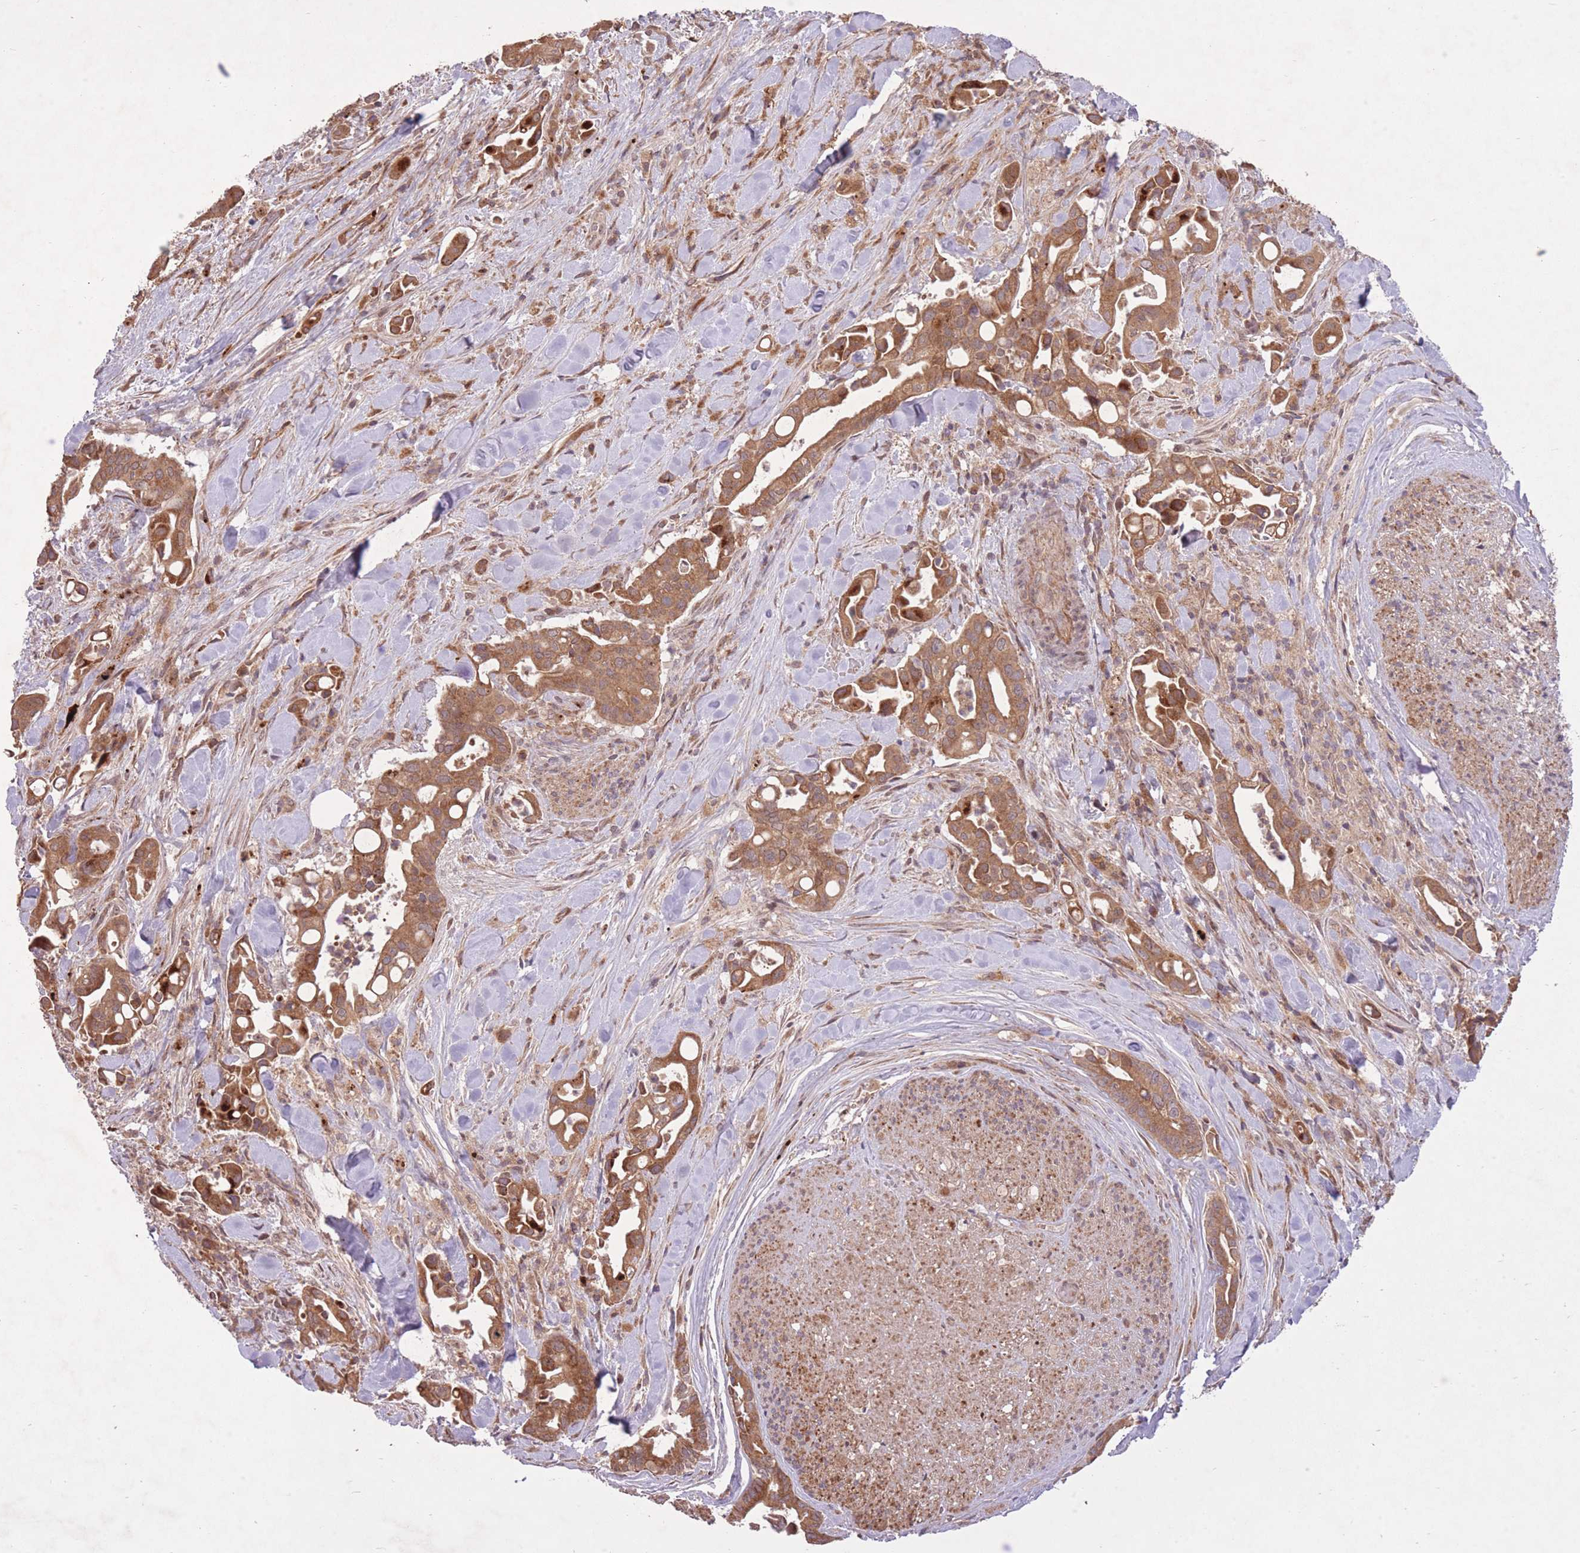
{"staining": {"intensity": "moderate", "quantity": ">75%", "location": "cytoplasmic/membranous"}, "tissue": "liver cancer", "cell_type": "Tumor cells", "image_type": "cancer", "snomed": [{"axis": "morphology", "description": "Cholangiocarcinoma"}, {"axis": "topography", "description": "Liver"}], "caption": "This is an image of IHC staining of liver cholangiocarcinoma, which shows moderate staining in the cytoplasmic/membranous of tumor cells.", "gene": "ZNF391", "patient": {"sex": "female", "age": 68}}